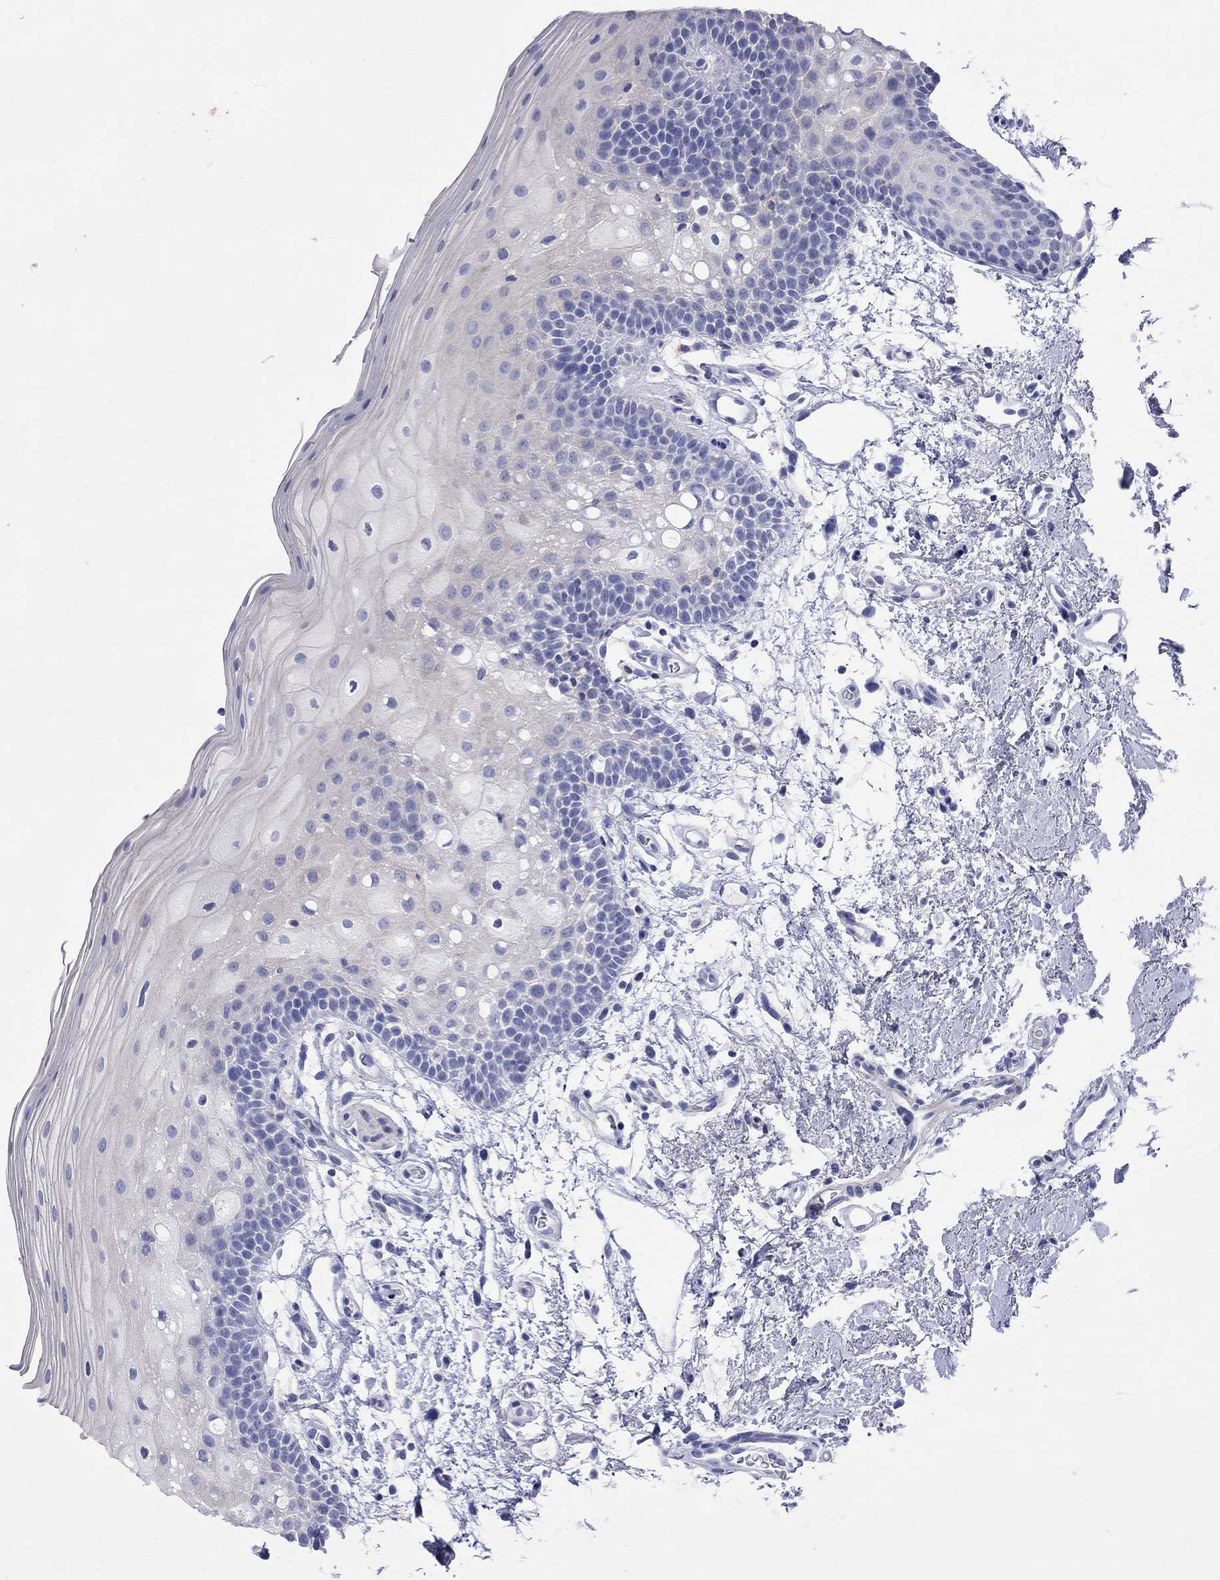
{"staining": {"intensity": "negative", "quantity": "none", "location": "none"}, "tissue": "oral mucosa", "cell_type": "Squamous epithelial cells", "image_type": "normal", "snomed": [{"axis": "morphology", "description": "Normal tissue, NOS"}, {"axis": "topography", "description": "Oral tissue"}, {"axis": "topography", "description": "Tounge, NOS"}], "caption": "Immunohistochemistry (IHC) image of normal oral mucosa: human oral mucosa stained with DAB exhibits no significant protein positivity in squamous epithelial cells. The staining is performed using DAB brown chromogen with nuclei counter-stained in using hematoxylin.", "gene": "S100A3", "patient": {"sex": "female", "age": 83}}